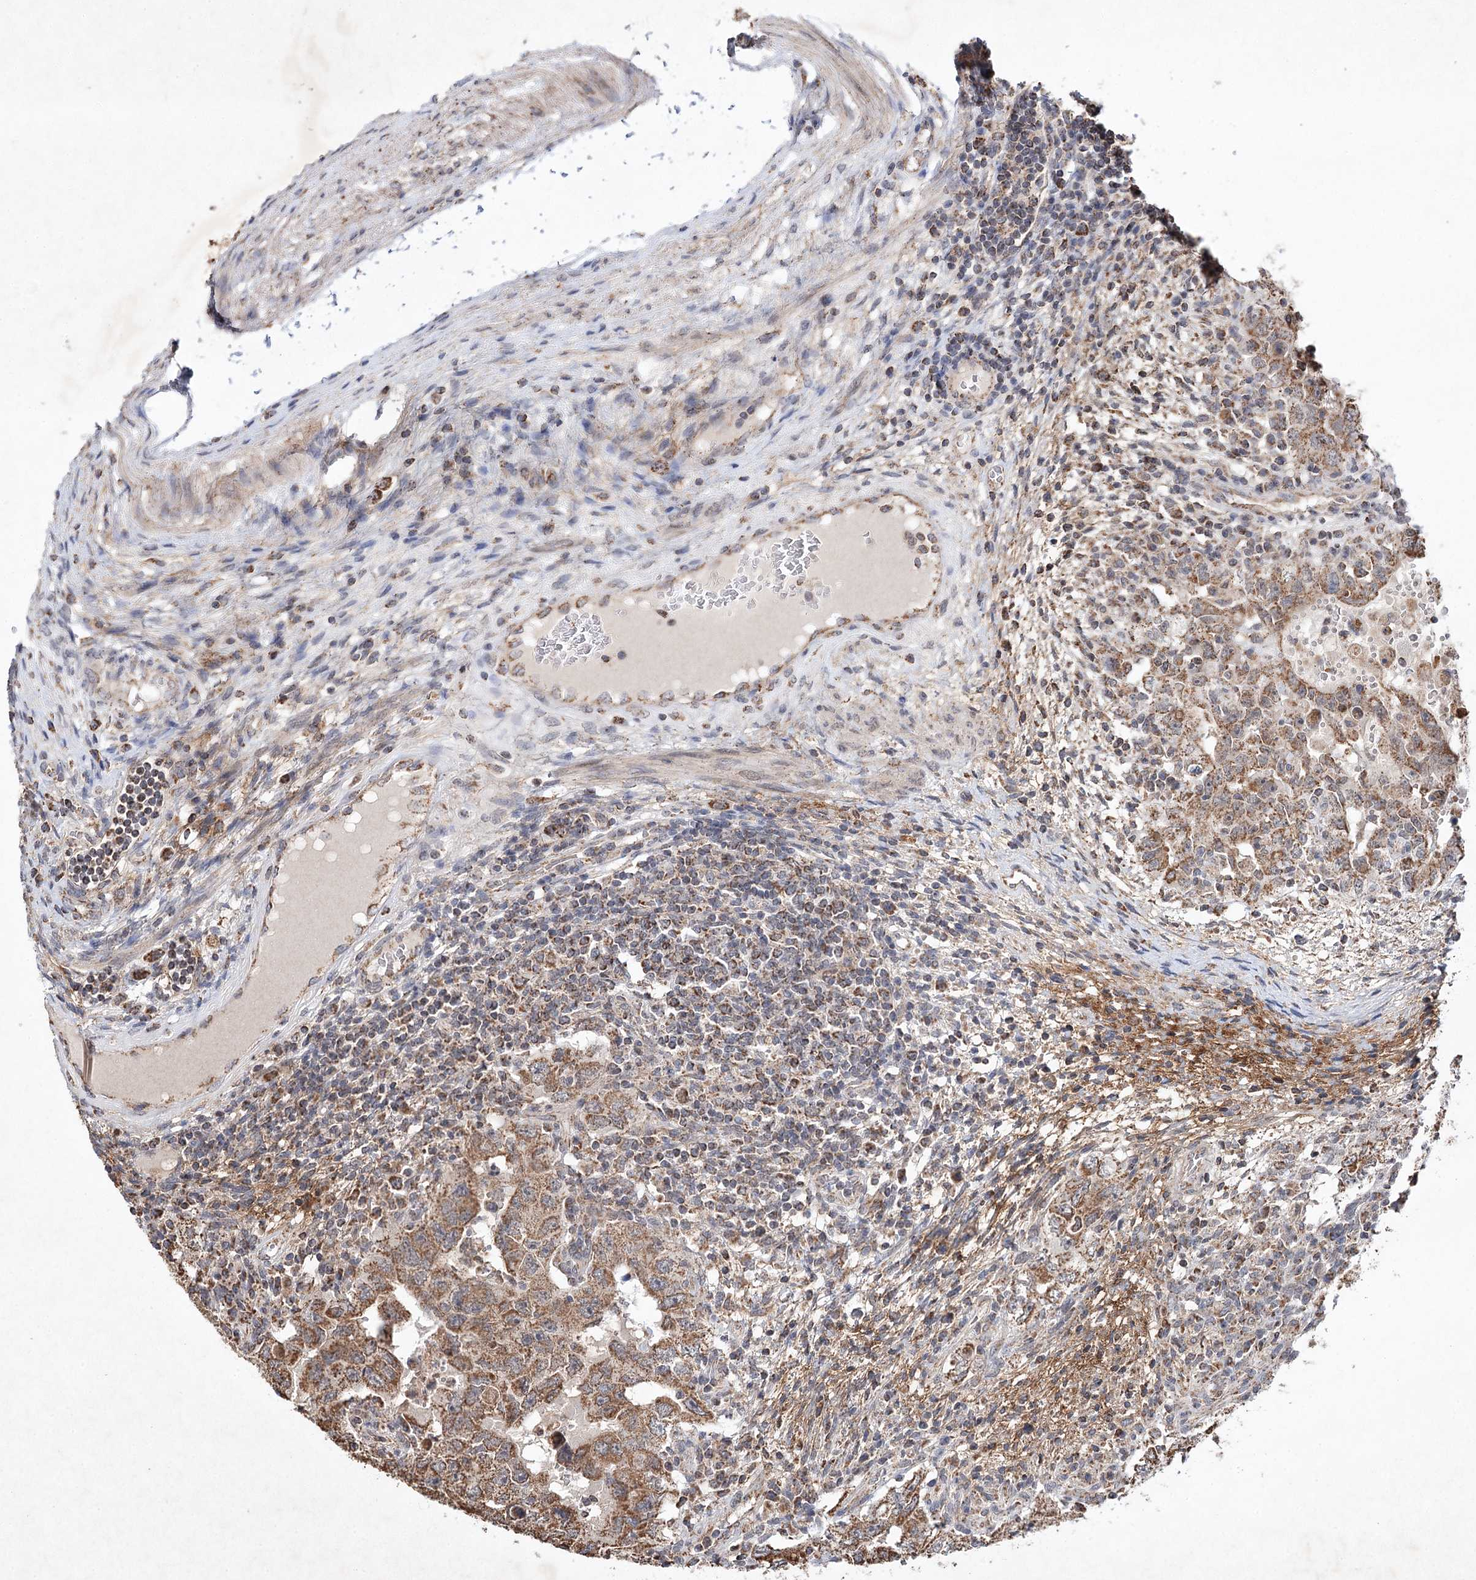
{"staining": {"intensity": "moderate", "quantity": ">75%", "location": "cytoplasmic/membranous"}, "tissue": "testis cancer", "cell_type": "Tumor cells", "image_type": "cancer", "snomed": [{"axis": "morphology", "description": "Carcinoma, Embryonal, NOS"}, {"axis": "topography", "description": "Testis"}], "caption": "About >75% of tumor cells in testis cancer (embryonal carcinoma) exhibit moderate cytoplasmic/membranous protein positivity as visualized by brown immunohistochemical staining.", "gene": "PIK3CB", "patient": {"sex": "male", "age": 26}}